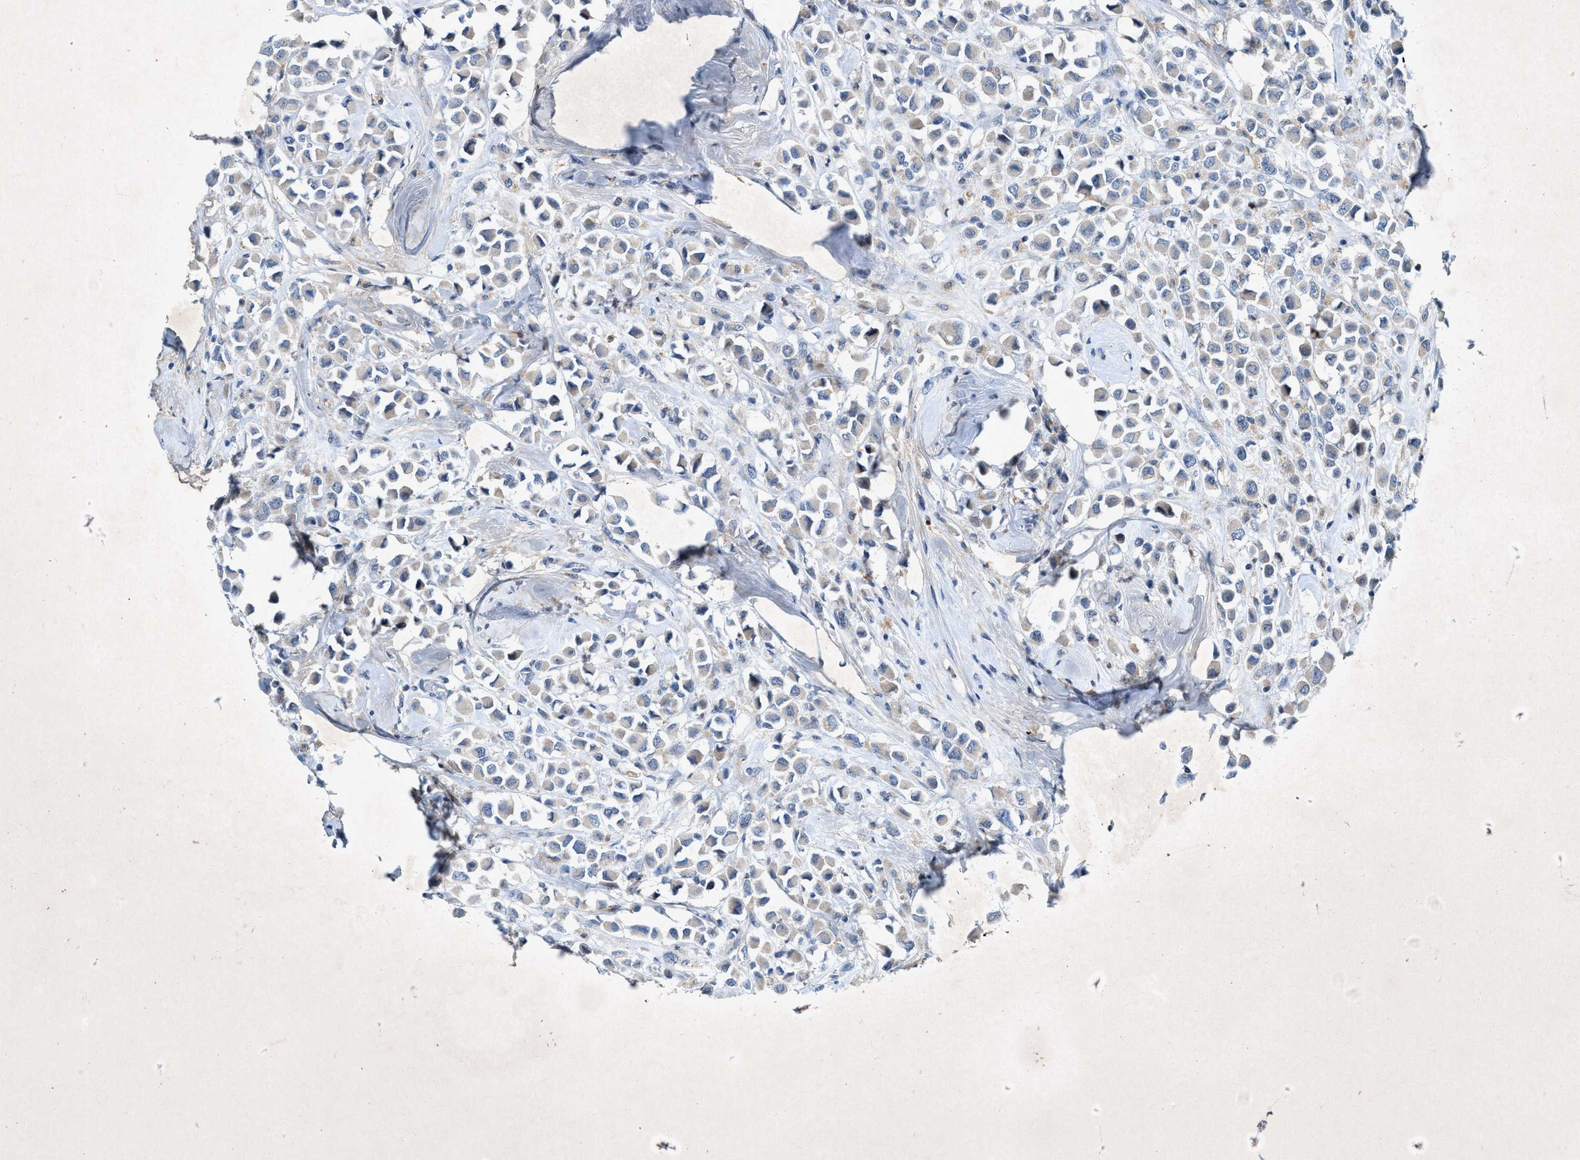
{"staining": {"intensity": "weak", "quantity": "<25%", "location": "cytoplasmic/membranous"}, "tissue": "breast cancer", "cell_type": "Tumor cells", "image_type": "cancer", "snomed": [{"axis": "morphology", "description": "Duct carcinoma"}, {"axis": "topography", "description": "Breast"}], "caption": "This is an immunohistochemistry (IHC) image of human breast cancer (invasive ductal carcinoma). There is no staining in tumor cells.", "gene": "URGCP", "patient": {"sex": "female", "age": 61}}